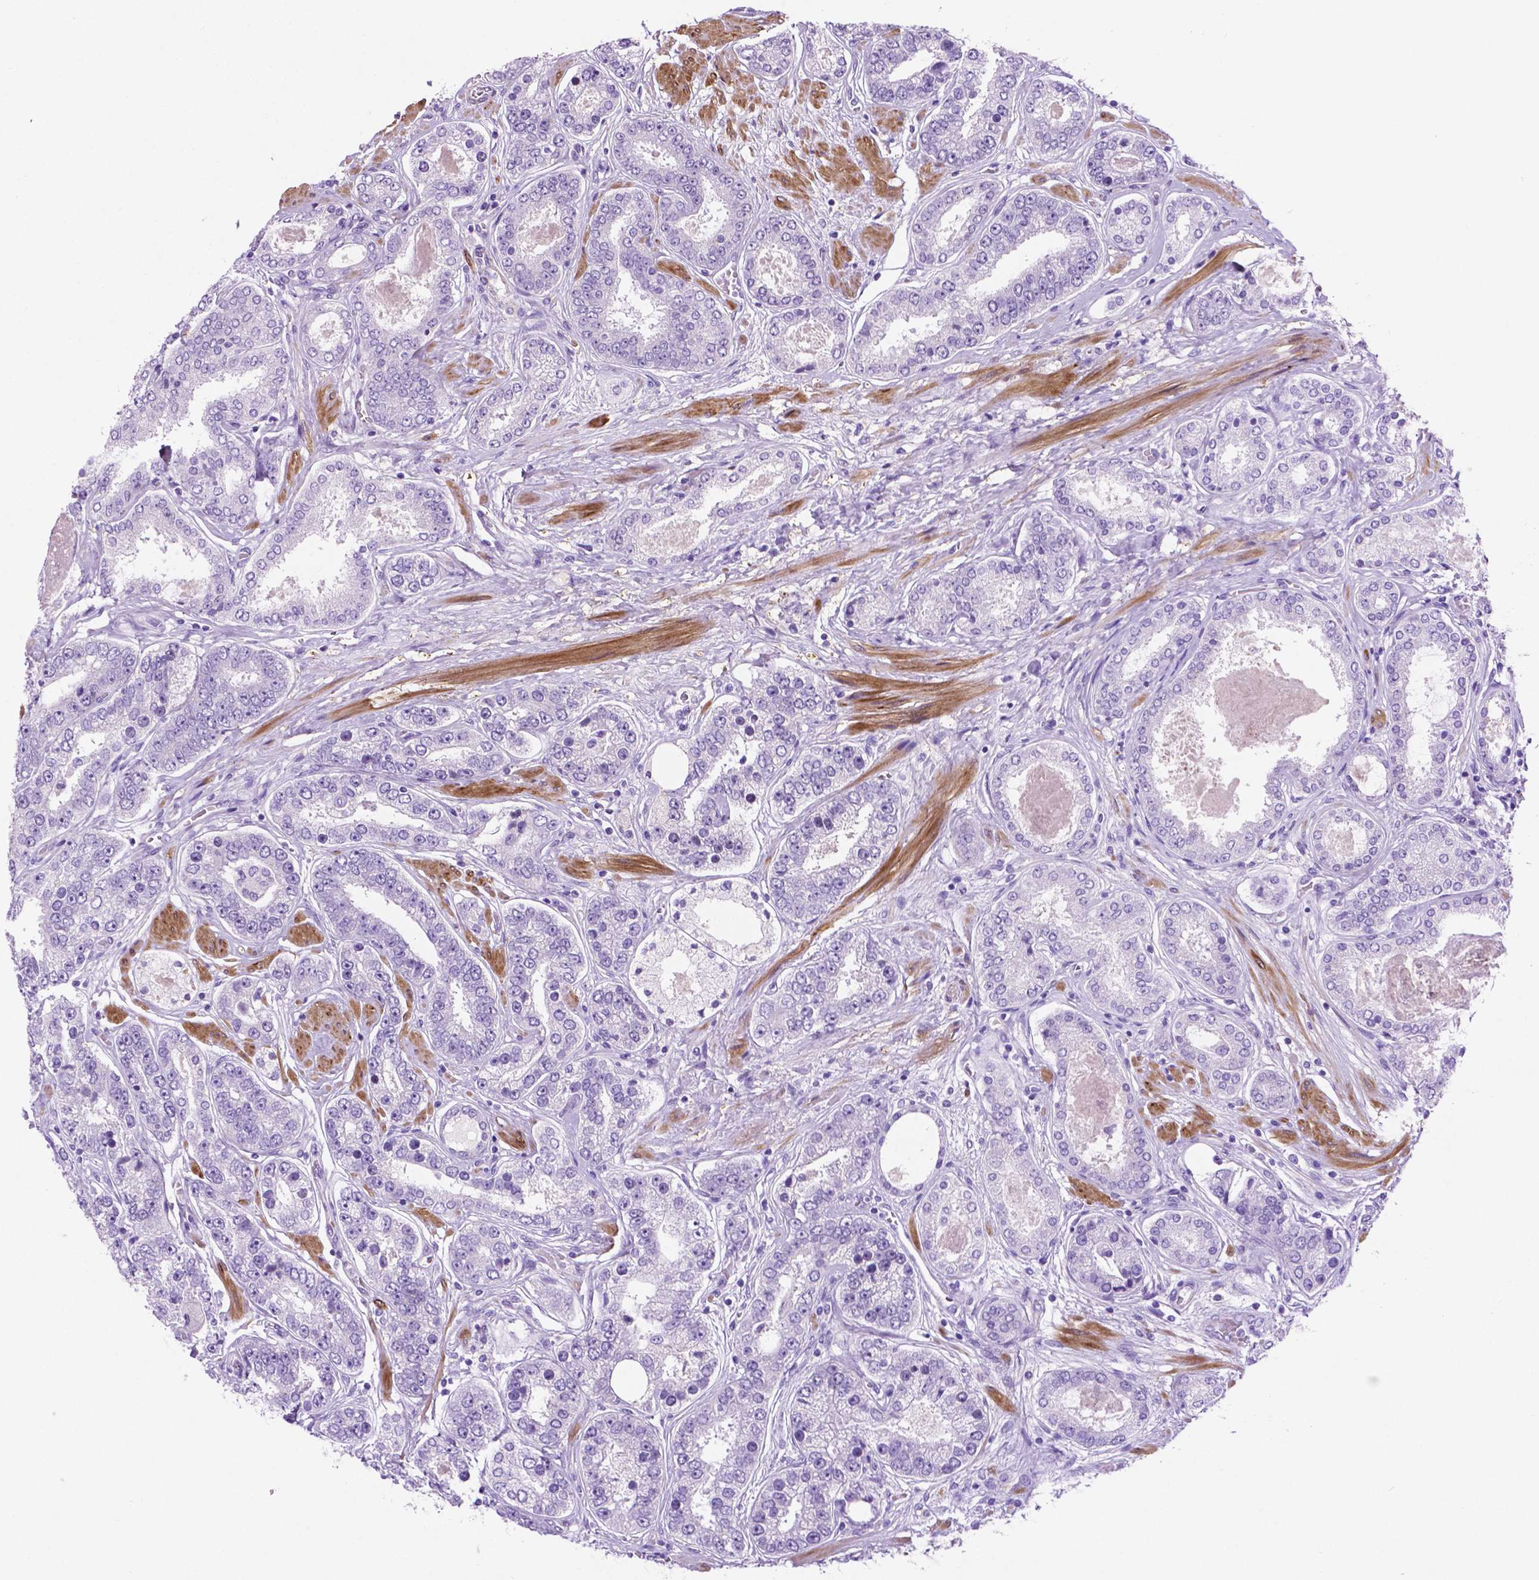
{"staining": {"intensity": "negative", "quantity": "none", "location": "none"}, "tissue": "prostate cancer", "cell_type": "Tumor cells", "image_type": "cancer", "snomed": [{"axis": "morphology", "description": "Adenocarcinoma, High grade"}, {"axis": "topography", "description": "Prostate"}], "caption": "High-grade adenocarcinoma (prostate) was stained to show a protein in brown. There is no significant staining in tumor cells.", "gene": "ASPG", "patient": {"sex": "male", "age": 63}}